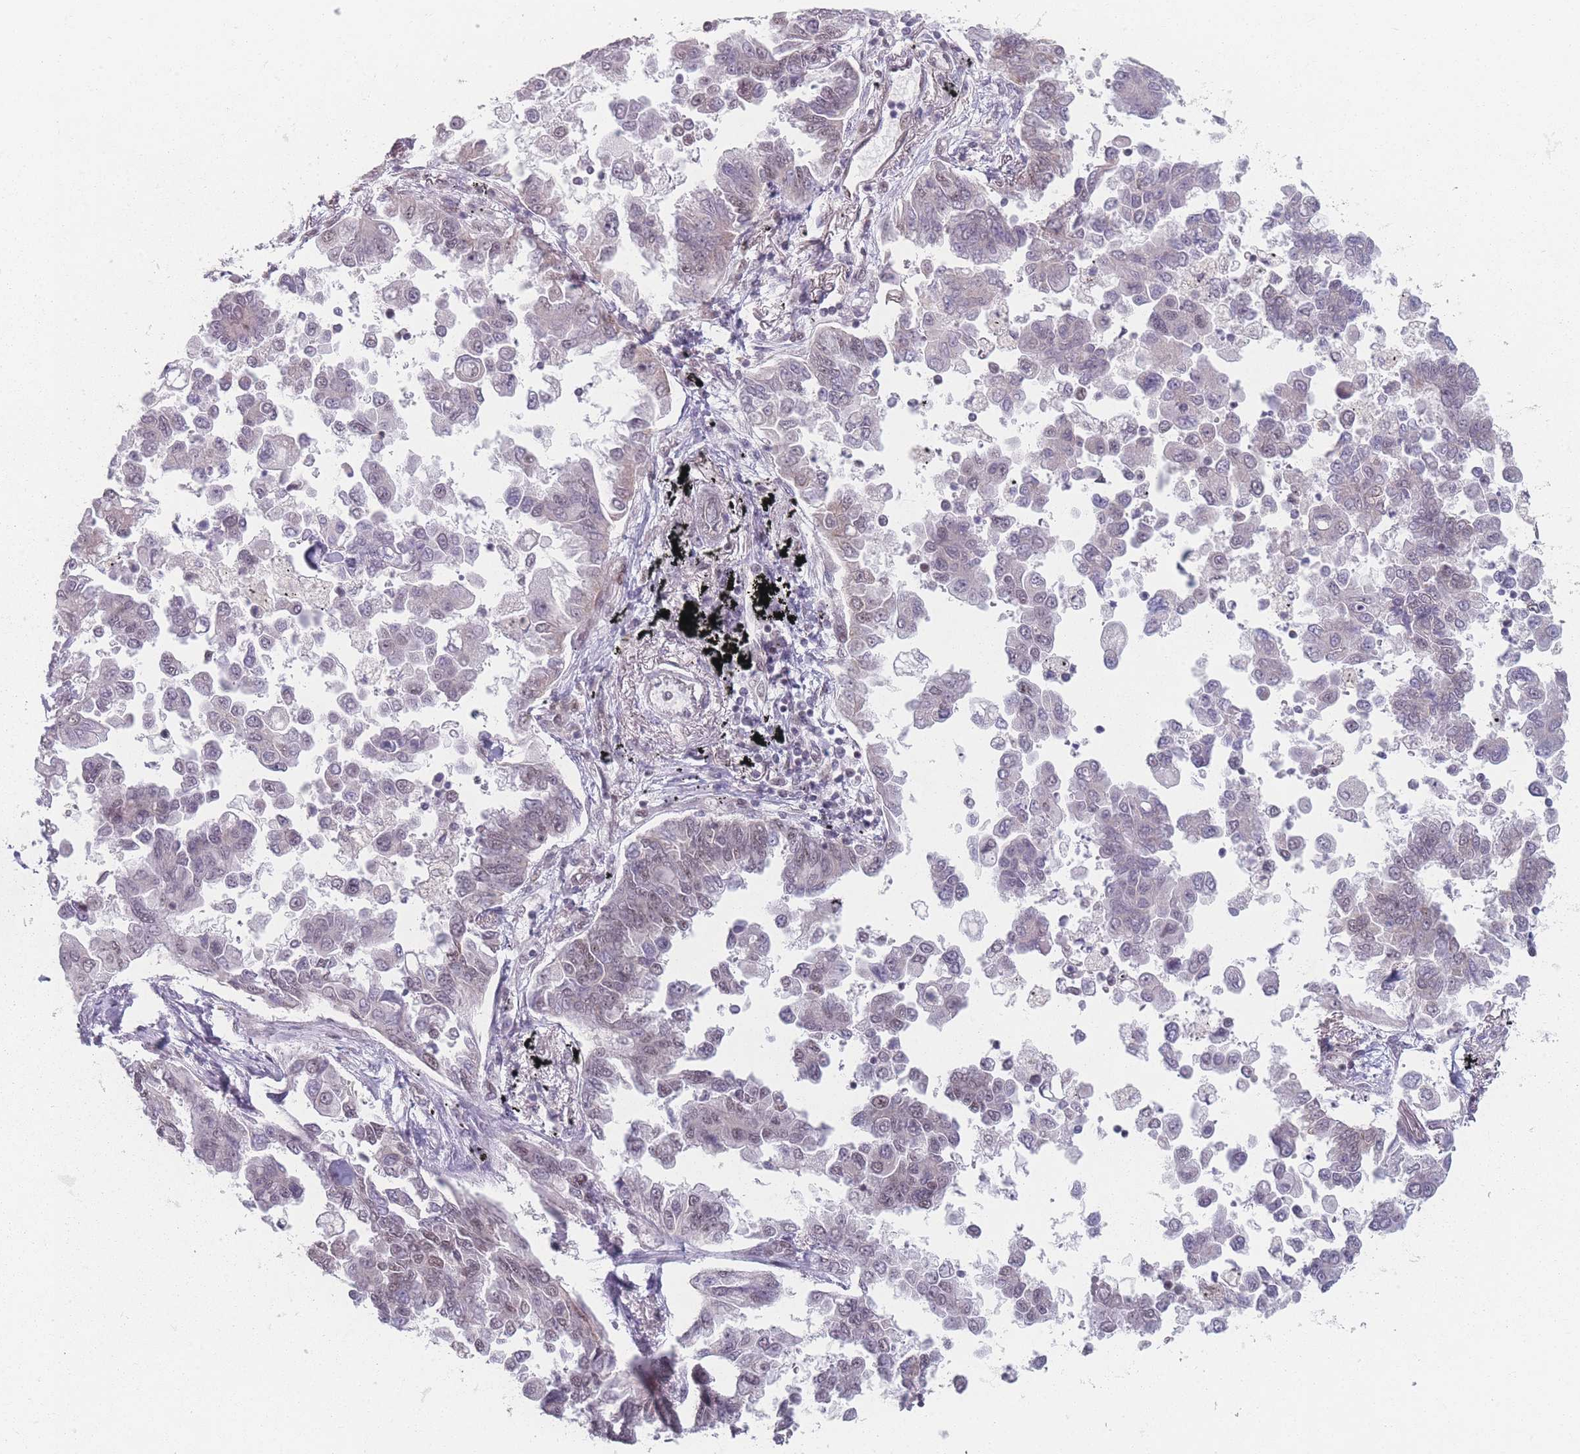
{"staining": {"intensity": "moderate", "quantity": ">75%", "location": "nuclear"}, "tissue": "lung cancer", "cell_type": "Tumor cells", "image_type": "cancer", "snomed": [{"axis": "morphology", "description": "Adenocarcinoma, NOS"}, {"axis": "topography", "description": "Lung"}], "caption": "The photomicrograph reveals immunohistochemical staining of adenocarcinoma (lung). There is moderate nuclear staining is seen in approximately >75% of tumor cells.", "gene": "ZC3H14", "patient": {"sex": "female", "age": 67}}